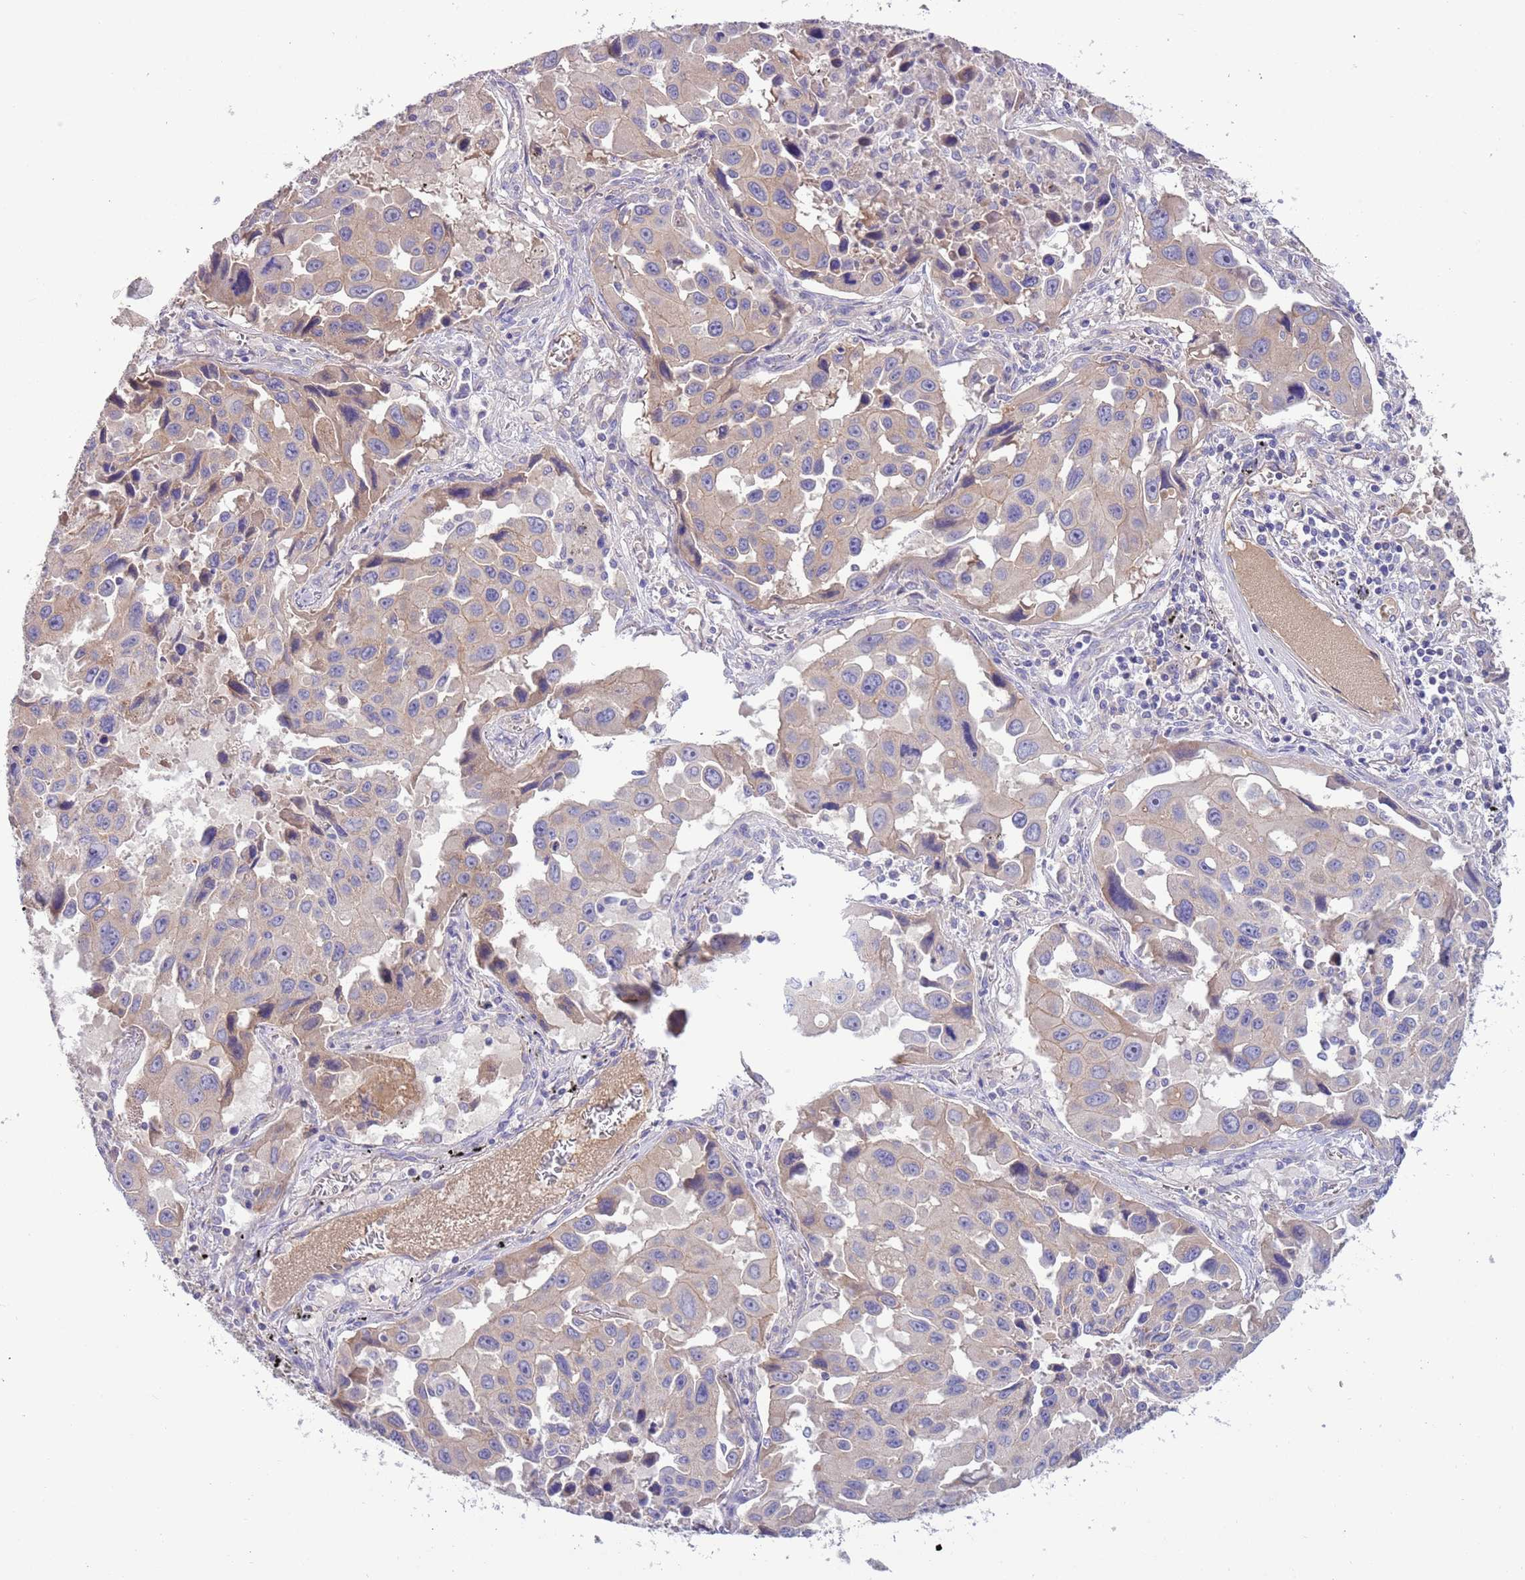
{"staining": {"intensity": "weak", "quantity": "<25%", "location": "cytoplasmic/membranous"}, "tissue": "lung cancer", "cell_type": "Tumor cells", "image_type": "cancer", "snomed": [{"axis": "morphology", "description": "Adenocarcinoma, NOS"}, {"axis": "topography", "description": "Lung"}], "caption": "IHC image of lung cancer (adenocarcinoma) stained for a protein (brown), which displays no expression in tumor cells.", "gene": "TRMO", "patient": {"sex": "male", "age": 66}}